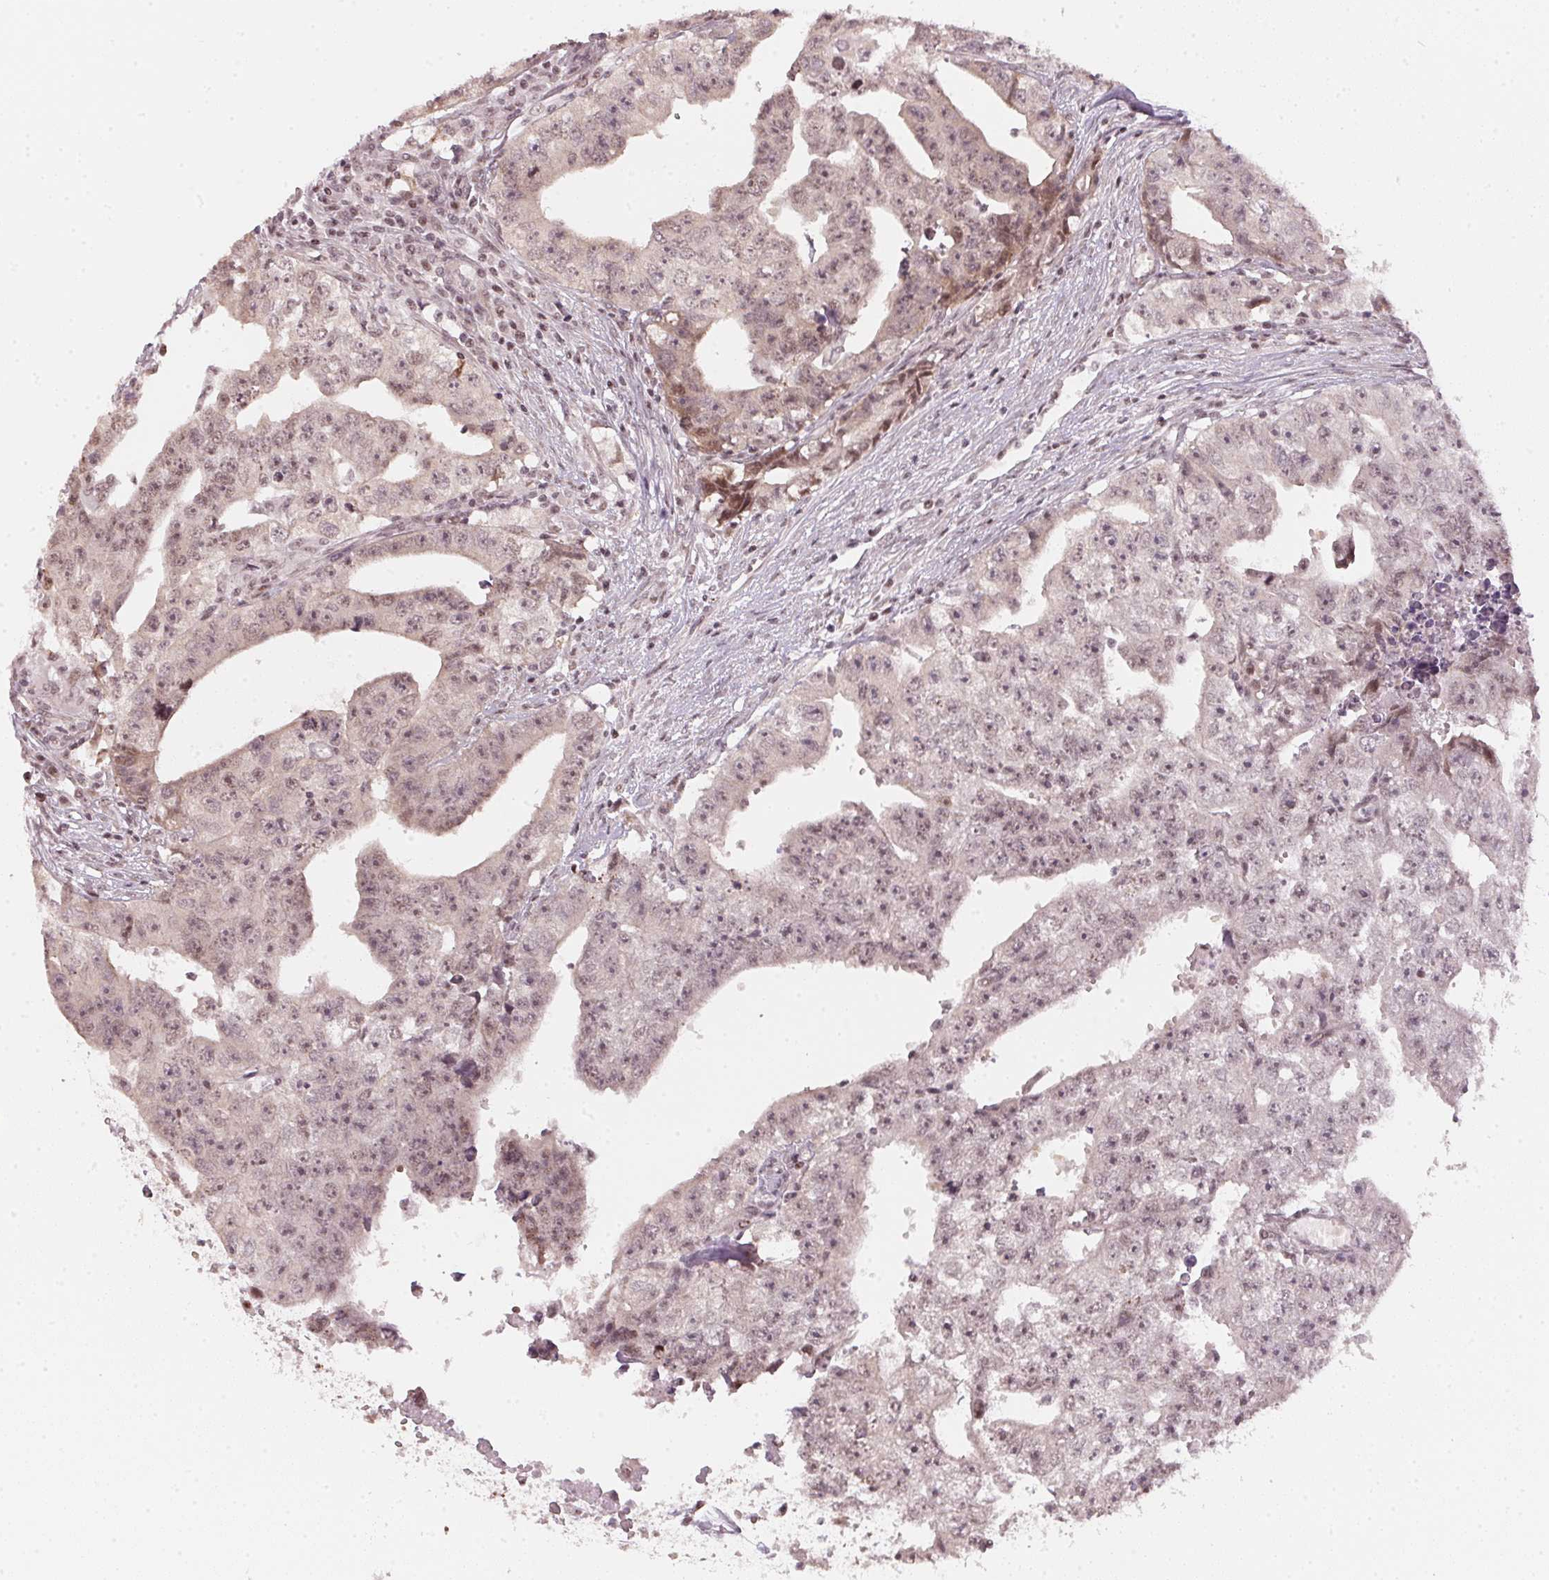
{"staining": {"intensity": "moderate", "quantity": ">75%", "location": "nuclear"}, "tissue": "testis cancer", "cell_type": "Tumor cells", "image_type": "cancer", "snomed": [{"axis": "morphology", "description": "Carcinoma, Embryonal, NOS"}, {"axis": "morphology", "description": "Teratoma, malignant, NOS"}, {"axis": "topography", "description": "Testis"}], "caption": "Protein staining by immunohistochemistry exhibits moderate nuclear expression in about >75% of tumor cells in embryonal carcinoma (testis).", "gene": "KAT6A", "patient": {"sex": "male", "age": 24}}